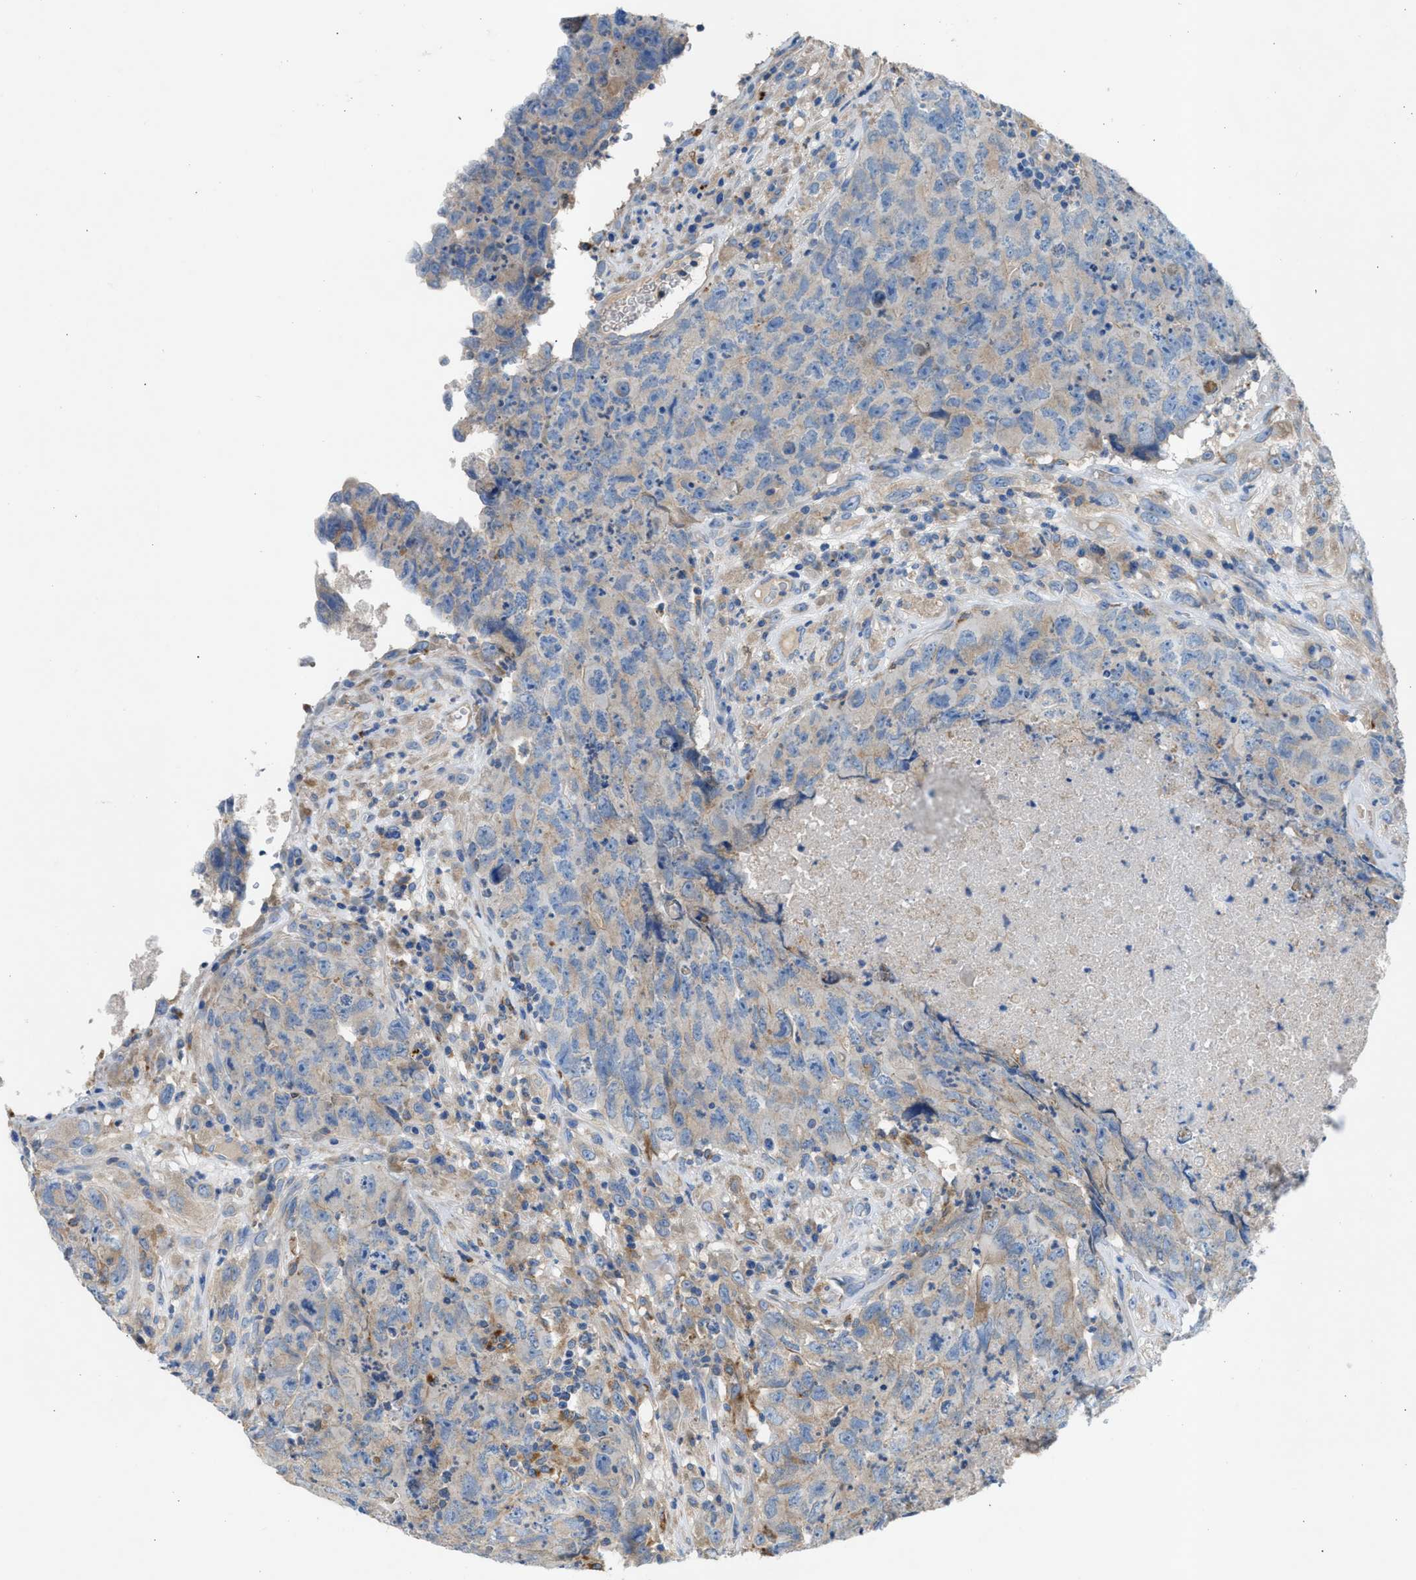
{"staining": {"intensity": "negative", "quantity": "none", "location": "none"}, "tissue": "testis cancer", "cell_type": "Tumor cells", "image_type": "cancer", "snomed": [{"axis": "morphology", "description": "Carcinoma, Embryonal, NOS"}, {"axis": "topography", "description": "Testis"}], "caption": "This is a photomicrograph of immunohistochemistry (IHC) staining of testis cancer (embryonal carcinoma), which shows no staining in tumor cells.", "gene": "AOAH", "patient": {"sex": "male", "age": 32}}